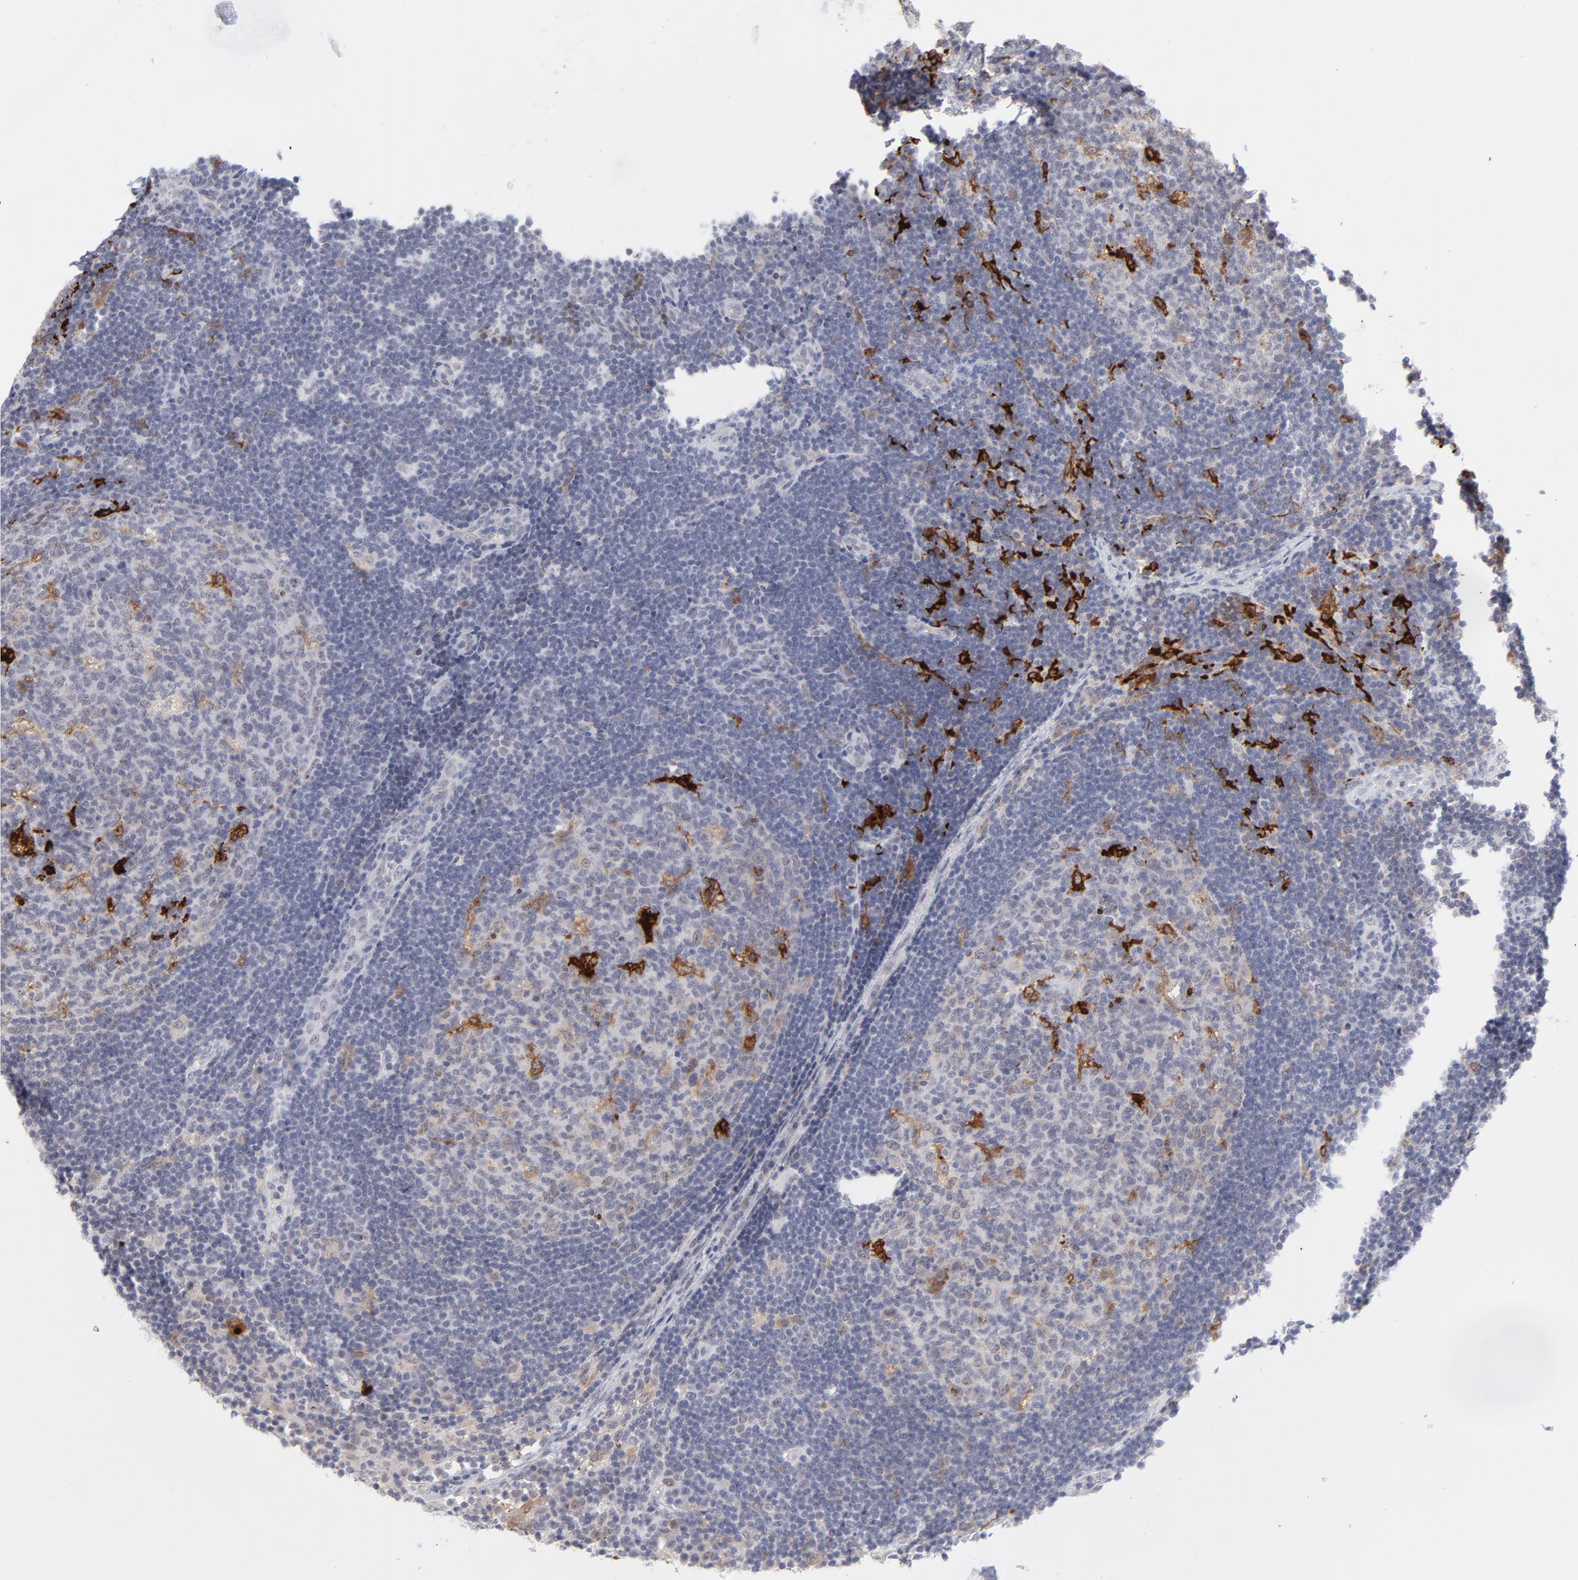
{"staining": {"intensity": "strong", "quantity": "<25%", "location": "cytoplasmic/membranous"}, "tissue": "lymph node", "cell_type": "Germinal center cells", "image_type": "normal", "snomed": [{"axis": "morphology", "description": "Normal tissue, NOS"}, {"axis": "morphology", "description": "Squamous cell carcinoma, metastatic, NOS"}, {"axis": "topography", "description": "Lymph node"}], "caption": "Strong cytoplasmic/membranous protein positivity is appreciated in approximately <25% of germinal center cells in lymph node.", "gene": "CCR2", "patient": {"sex": "female", "age": 53}}